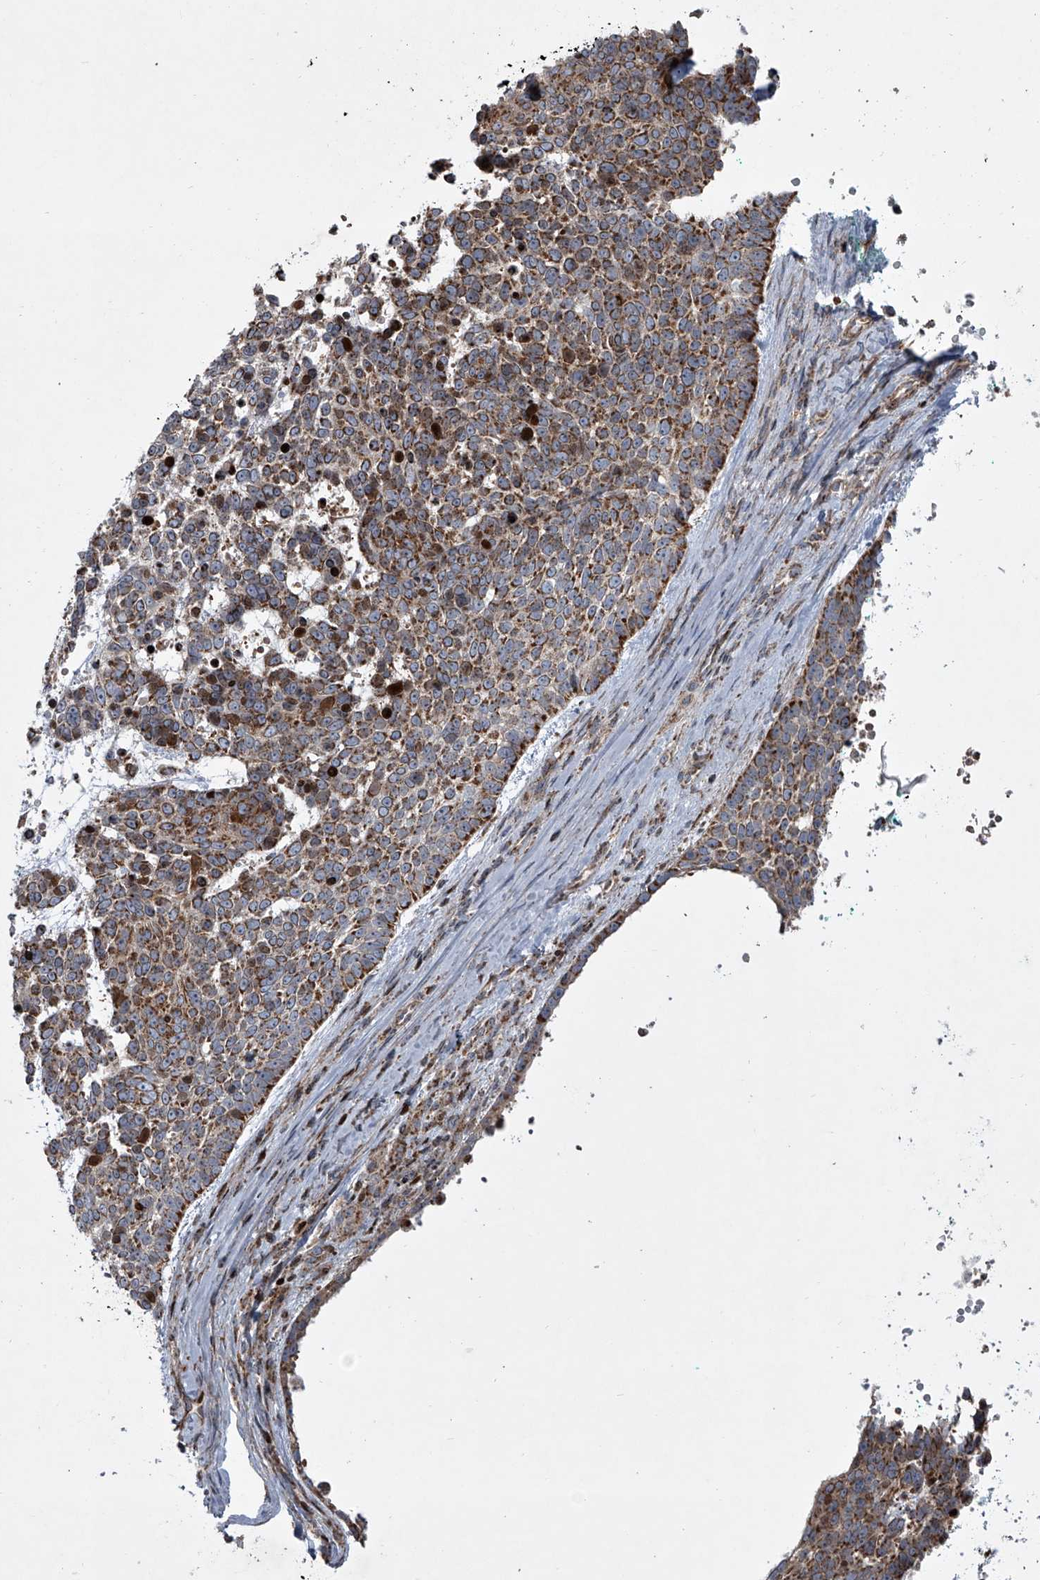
{"staining": {"intensity": "moderate", "quantity": ">75%", "location": "cytoplasmic/membranous"}, "tissue": "skin cancer", "cell_type": "Tumor cells", "image_type": "cancer", "snomed": [{"axis": "morphology", "description": "Basal cell carcinoma"}, {"axis": "topography", "description": "Skin"}], "caption": "Skin cancer stained with a protein marker displays moderate staining in tumor cells.", "gene": "STRADA", "patient": {"sex": "female", "age": 81}}